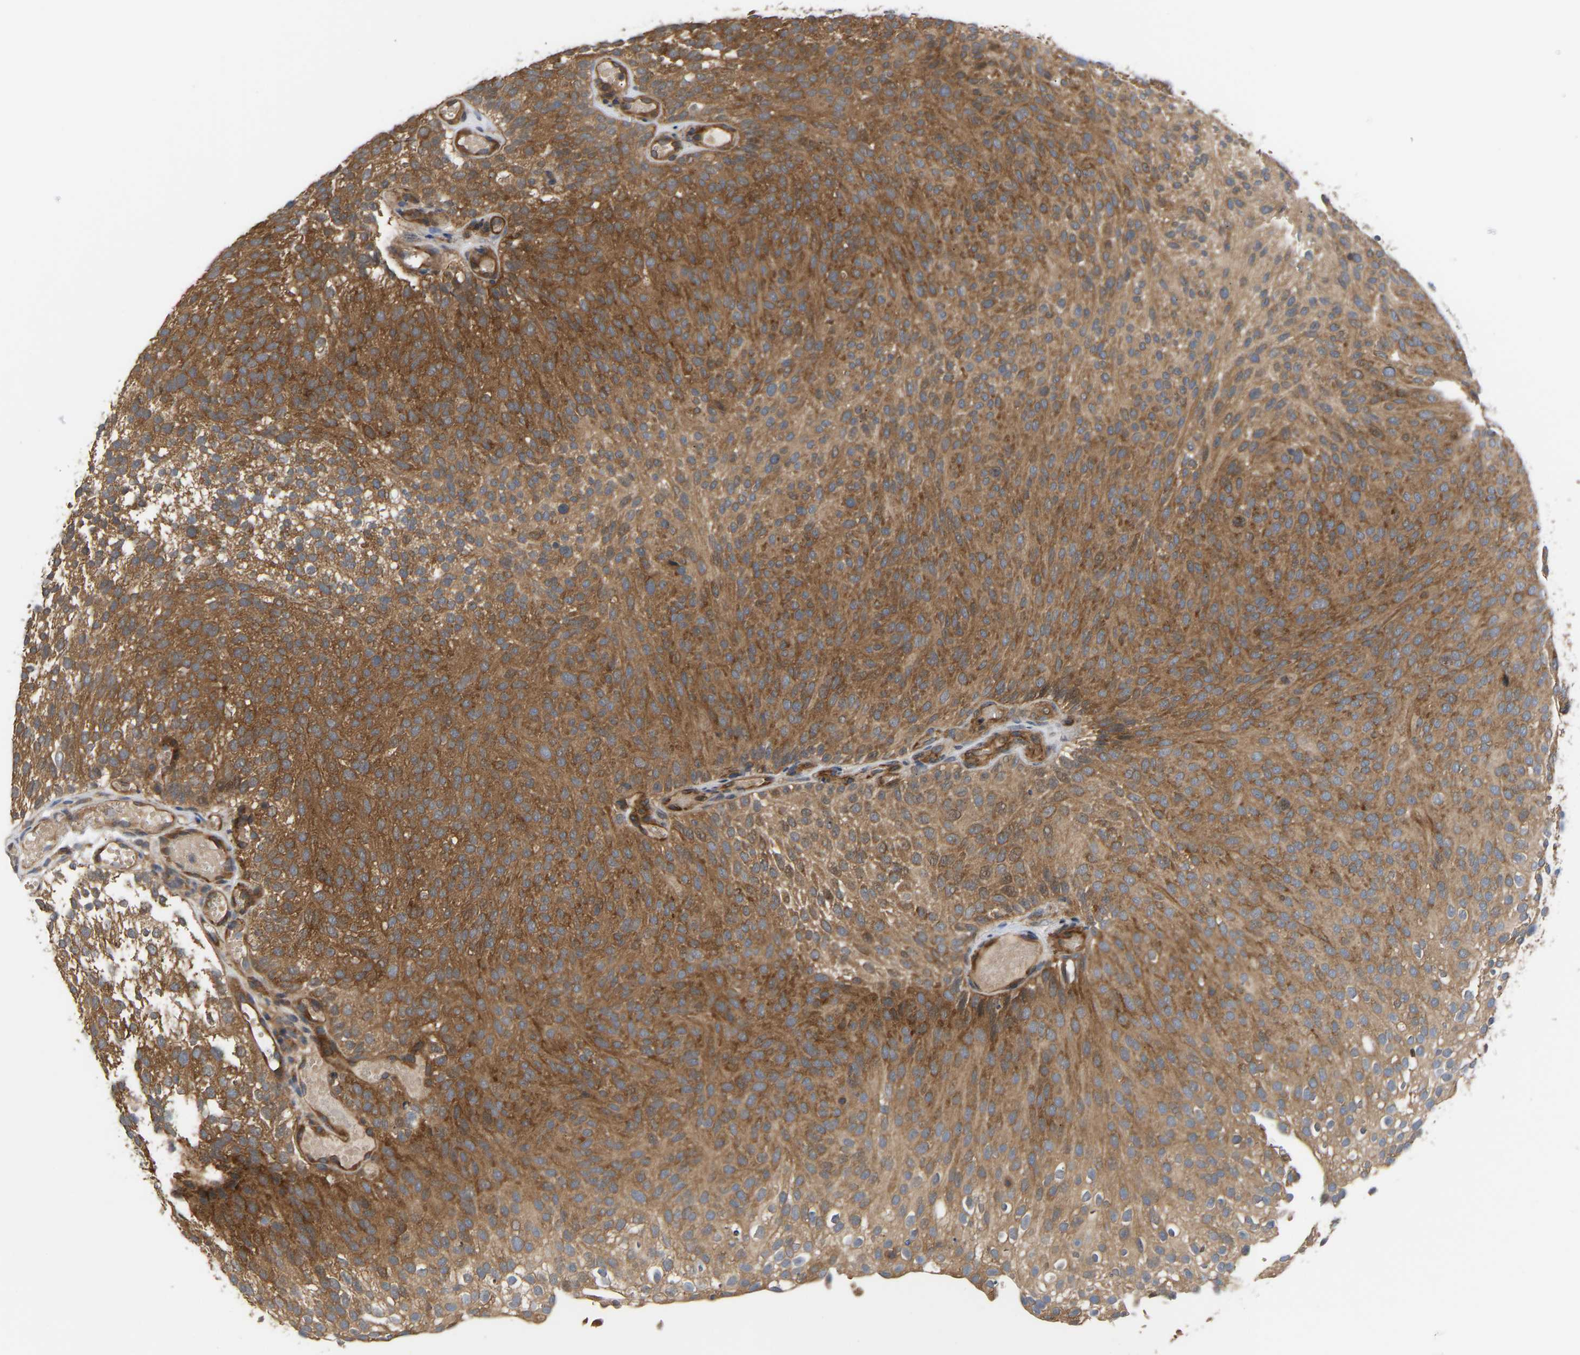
{"staining": {"intensity": "moderate", "quantity": ">75%", "location": "cytoplasmic/membranous"}, "tissue": "urothelial cancer", "cell_type": "Tumor cells", "image_type": "cancer", "snomed": [{"axis": "morphology", "description": "Urothelial carcinoma, Low grade"}, {"axis": "topography", "description": "Urinary bladder"}], "caption": "High-magnification brightfield microscopy of urothelial cancer stained with DAB (brown) and counterstained with hematoxylin (blue). tumor cells exhibit moderate cytoplasmic/membranous expression is present in approximately>75% of cells.", "gene": "LAPTM4B", "patient": {"sex": "male", "age": 78}}